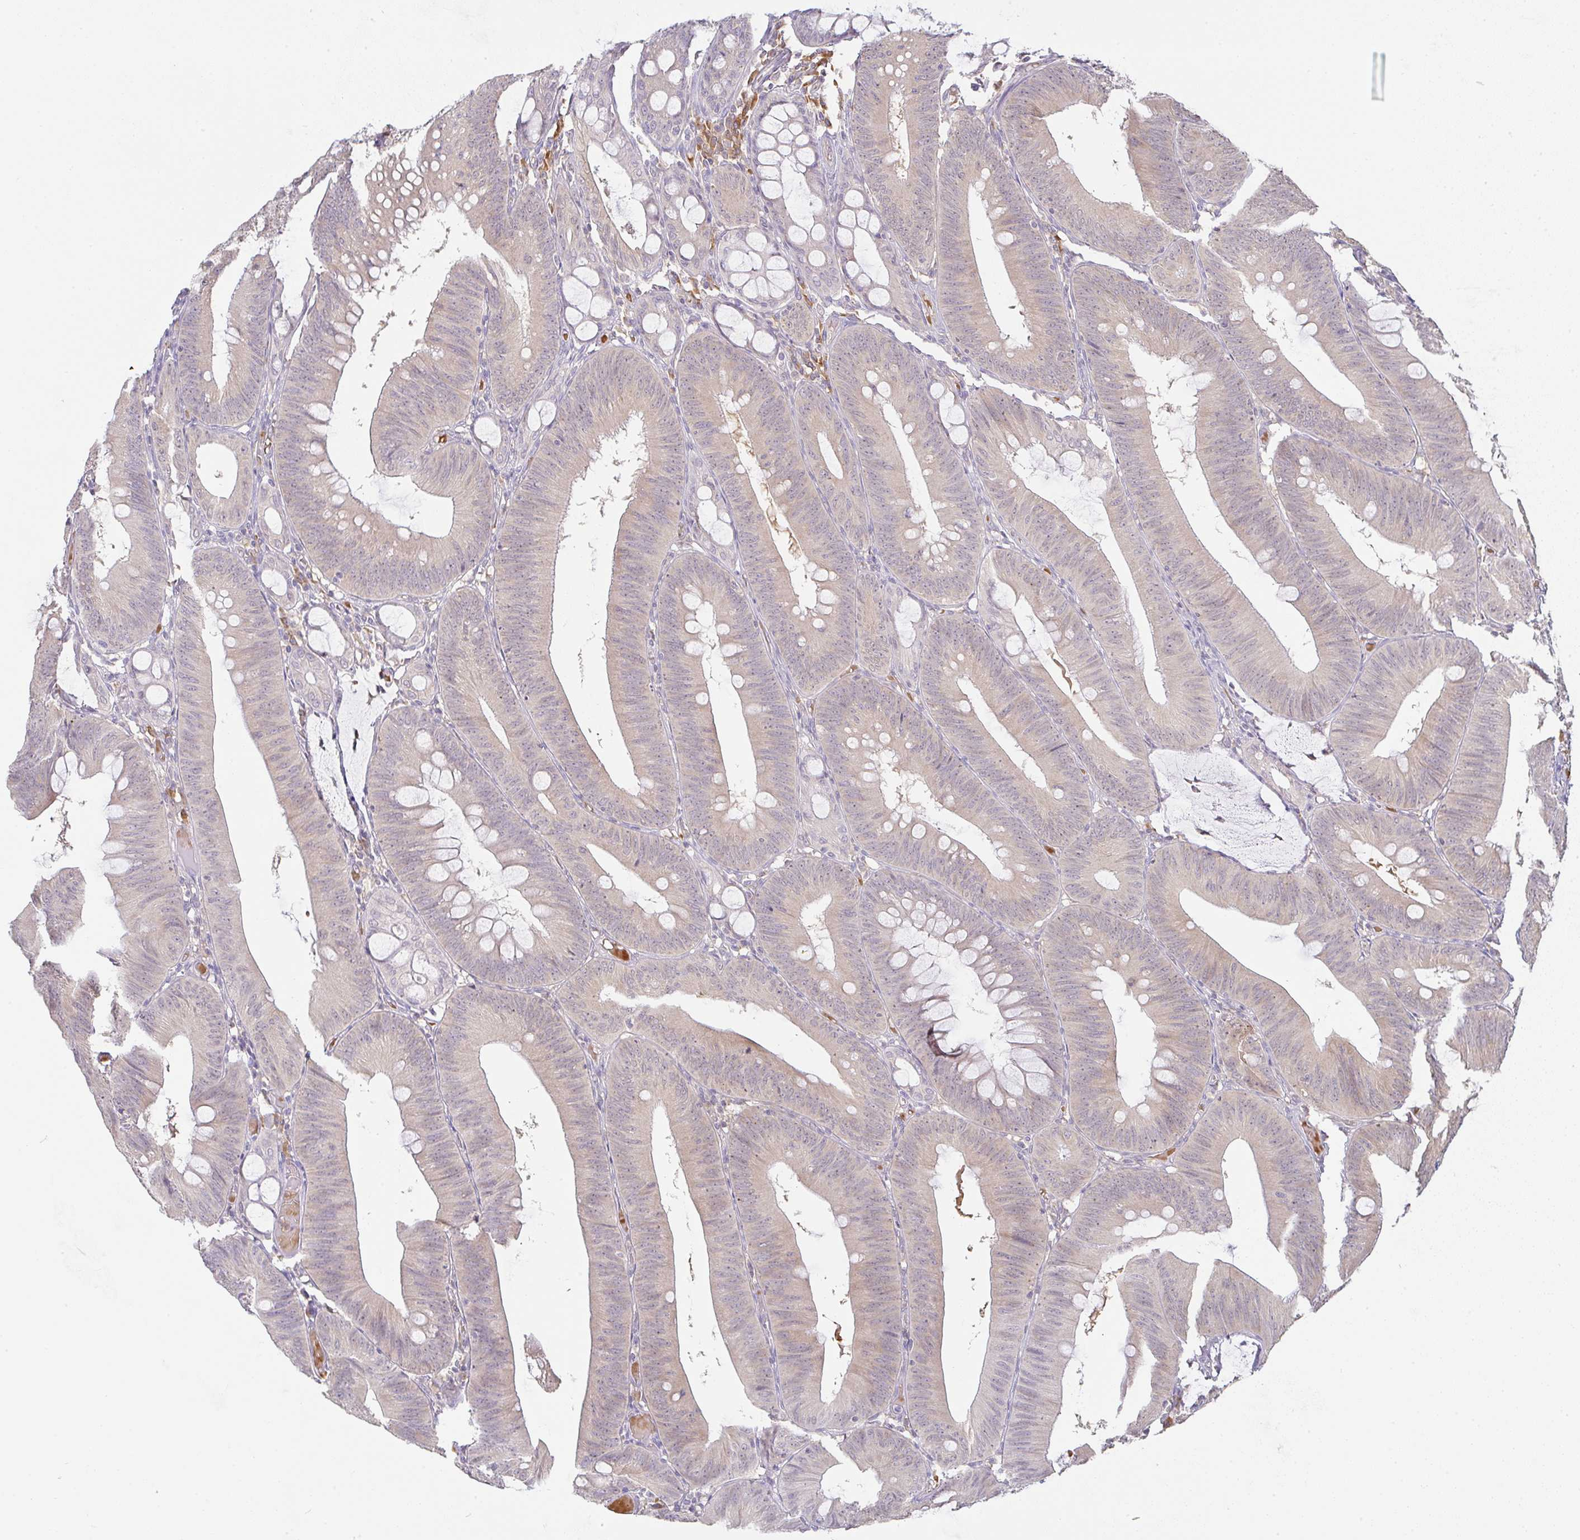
{"staining": {"intensity": "weak", "quantity": "<25%", "location": "cytoplasmic/membranous"}, "tissue": "colorectal cancer", "cell_type": "Tumor cells", "image_type": "cancer", "snomed": [{"axis": "morphology", "description": "Adenocarcinoma, NOS"}, {"axis": "topography", "description": "Colon"}], "caption": "DAB immunohistochemical staining of adenocarcinoma (colorectal) shows no significant positivity in tumor cells.", "gene": "DERL2", "patient": {"sex": "male", "age": 84}}